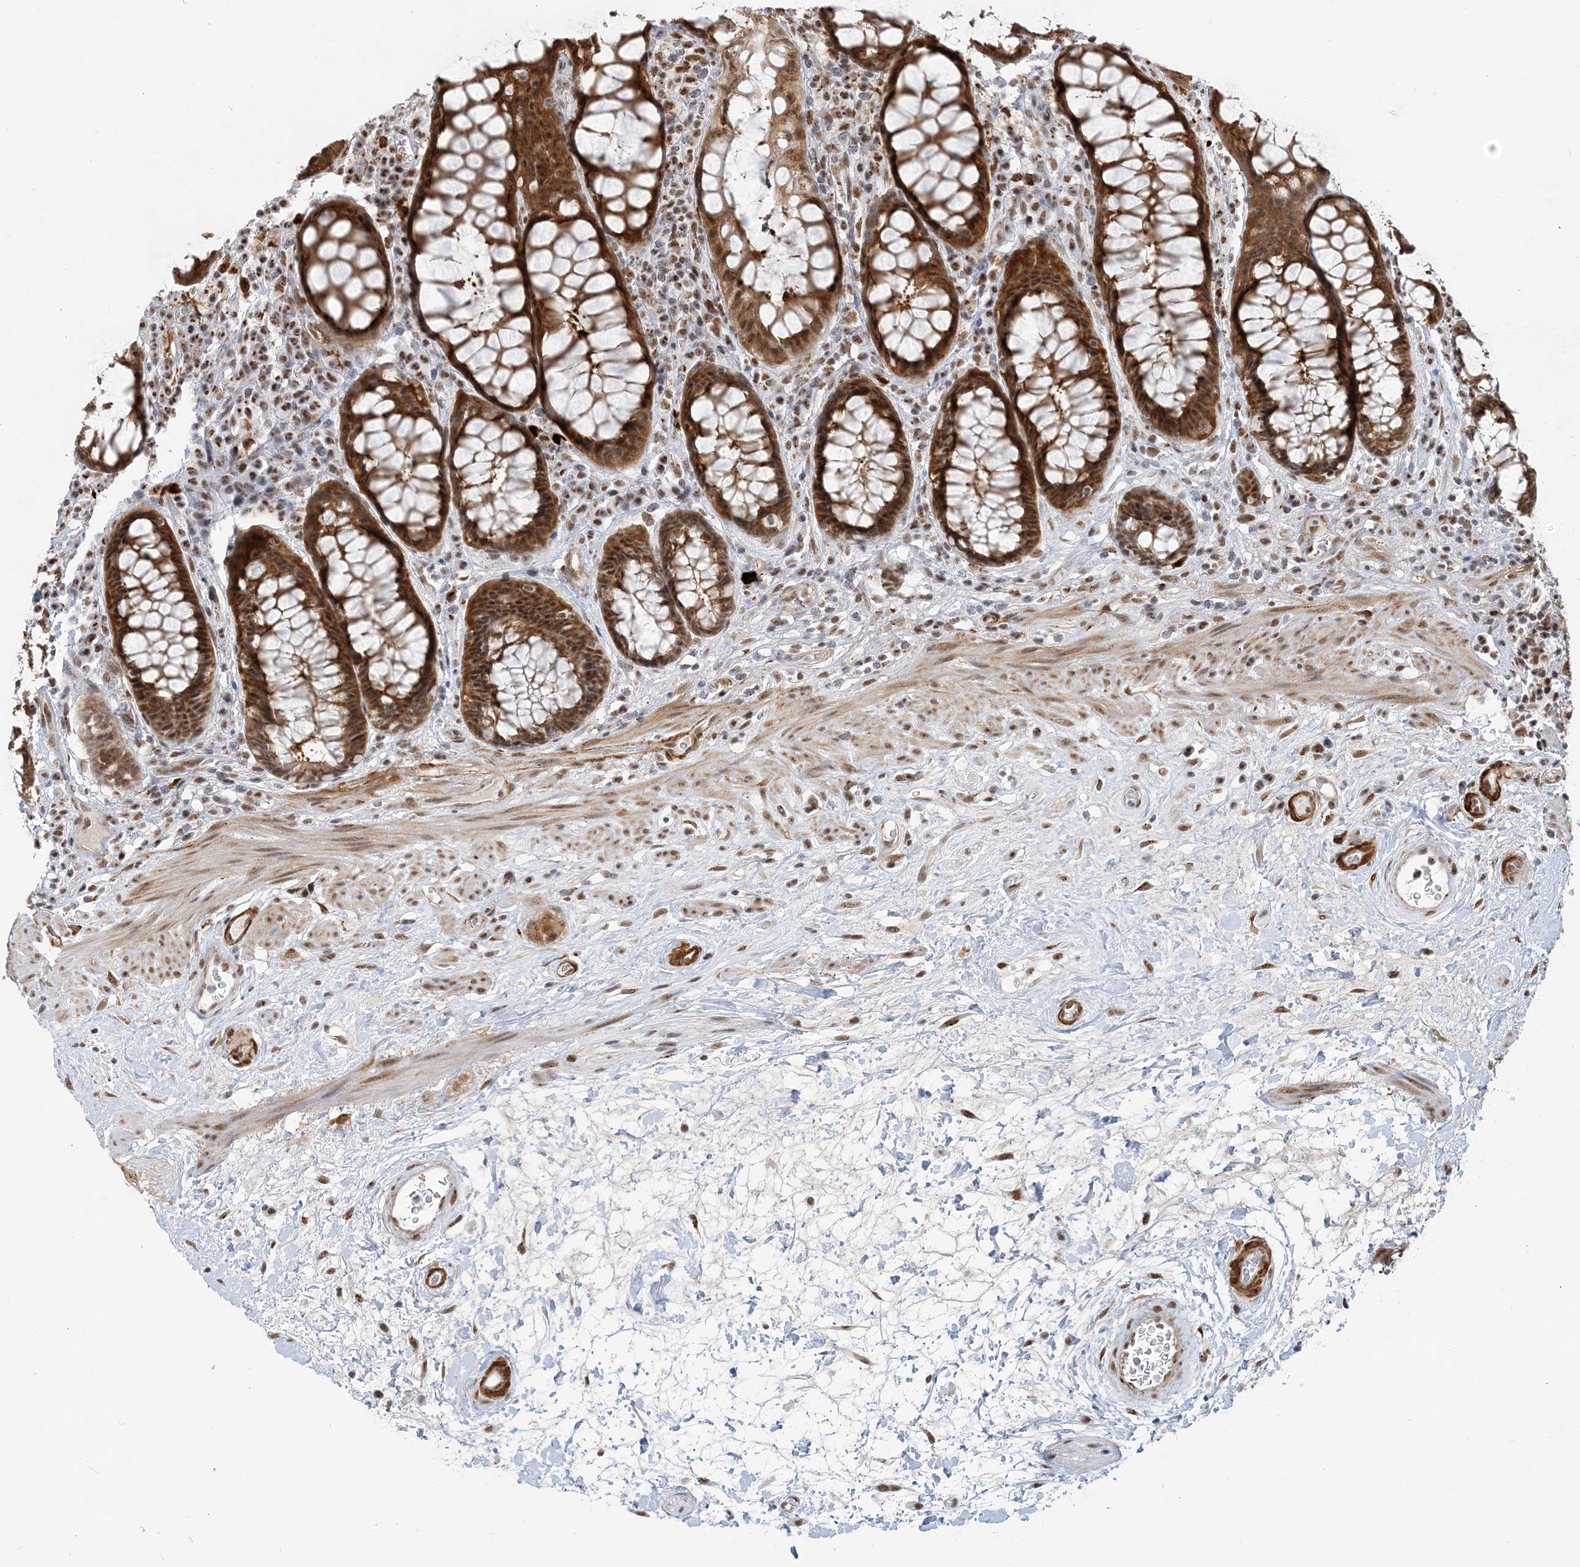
{"staining": {"intensity": "moderate", "quantity": ">75%", "location": "cytoplasmic/membranous,nuclear"}, "tissue": "rectum", "cell_type": "Glandular cells", "image_type": "normal", "snomed": [{"axis": "morphology", "description": "Normal tissue, NOS"}, {"axis": "topography", "description": "Rectum"}], "caption": "IHC micrograph of normal rectum stained for a protein (brown), which exhibits medium levels of moderate cytoplasmic/membranous,nuclear expression in about >75% of glandular cells.", "gene": "PLRG1", "patient": {"sex": "male", "age": 64}}